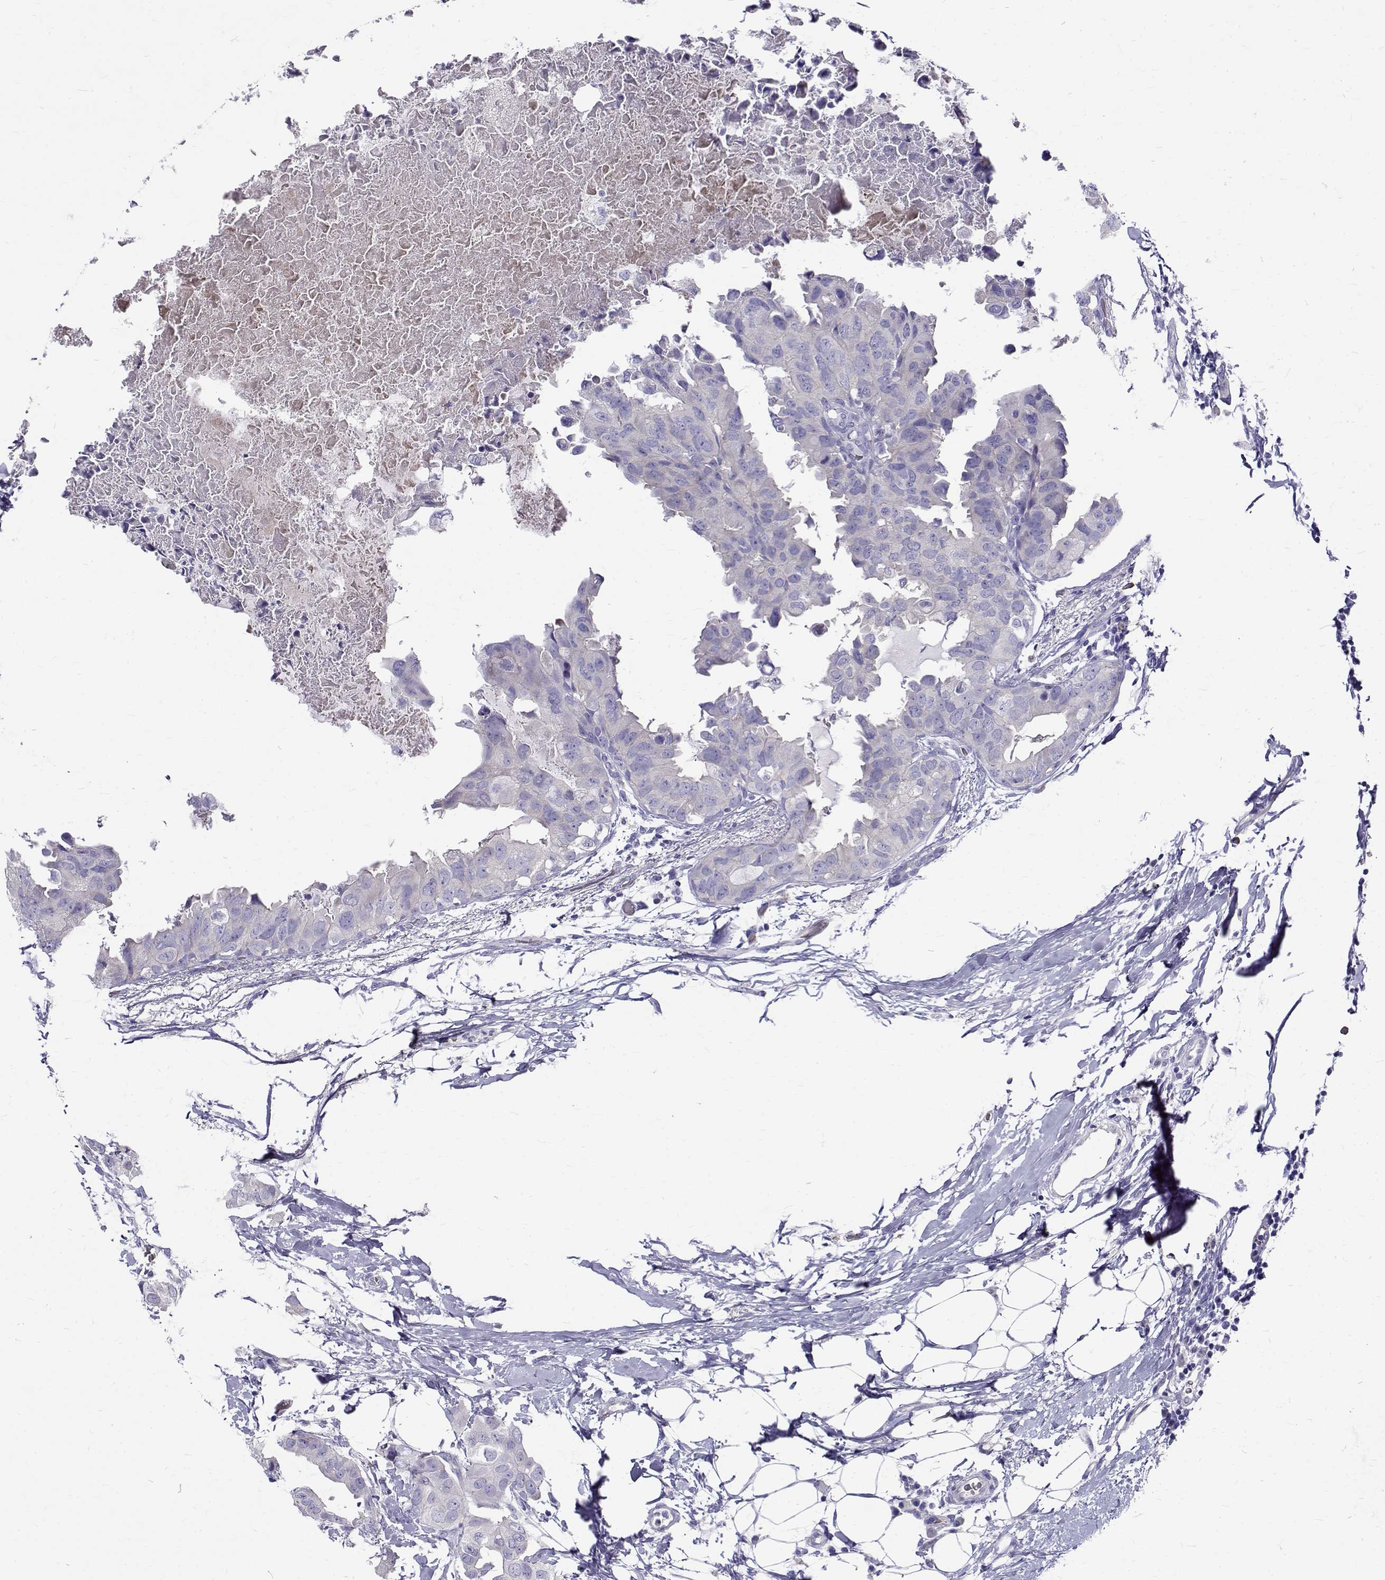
{"staining": {"intensity": "negative", "quantity": "none", "location": "none"}, "tissue": "breast cancer", "cell_type": "Tumor cells", "image_type": "cancer", "snomed": [{"axis": "morphology", "description": "Normal tissue, NOS"}, {"axis": "morphology", "description": "Duct carcinoma"}, {"axis": "topography", "description": "Breast"}], "caption": "An image of human breast intraductal carcinoma is negative for staining in tumor cells.", "gene": "IGSF1", "patient": {"sex": "female", "age": 40}}